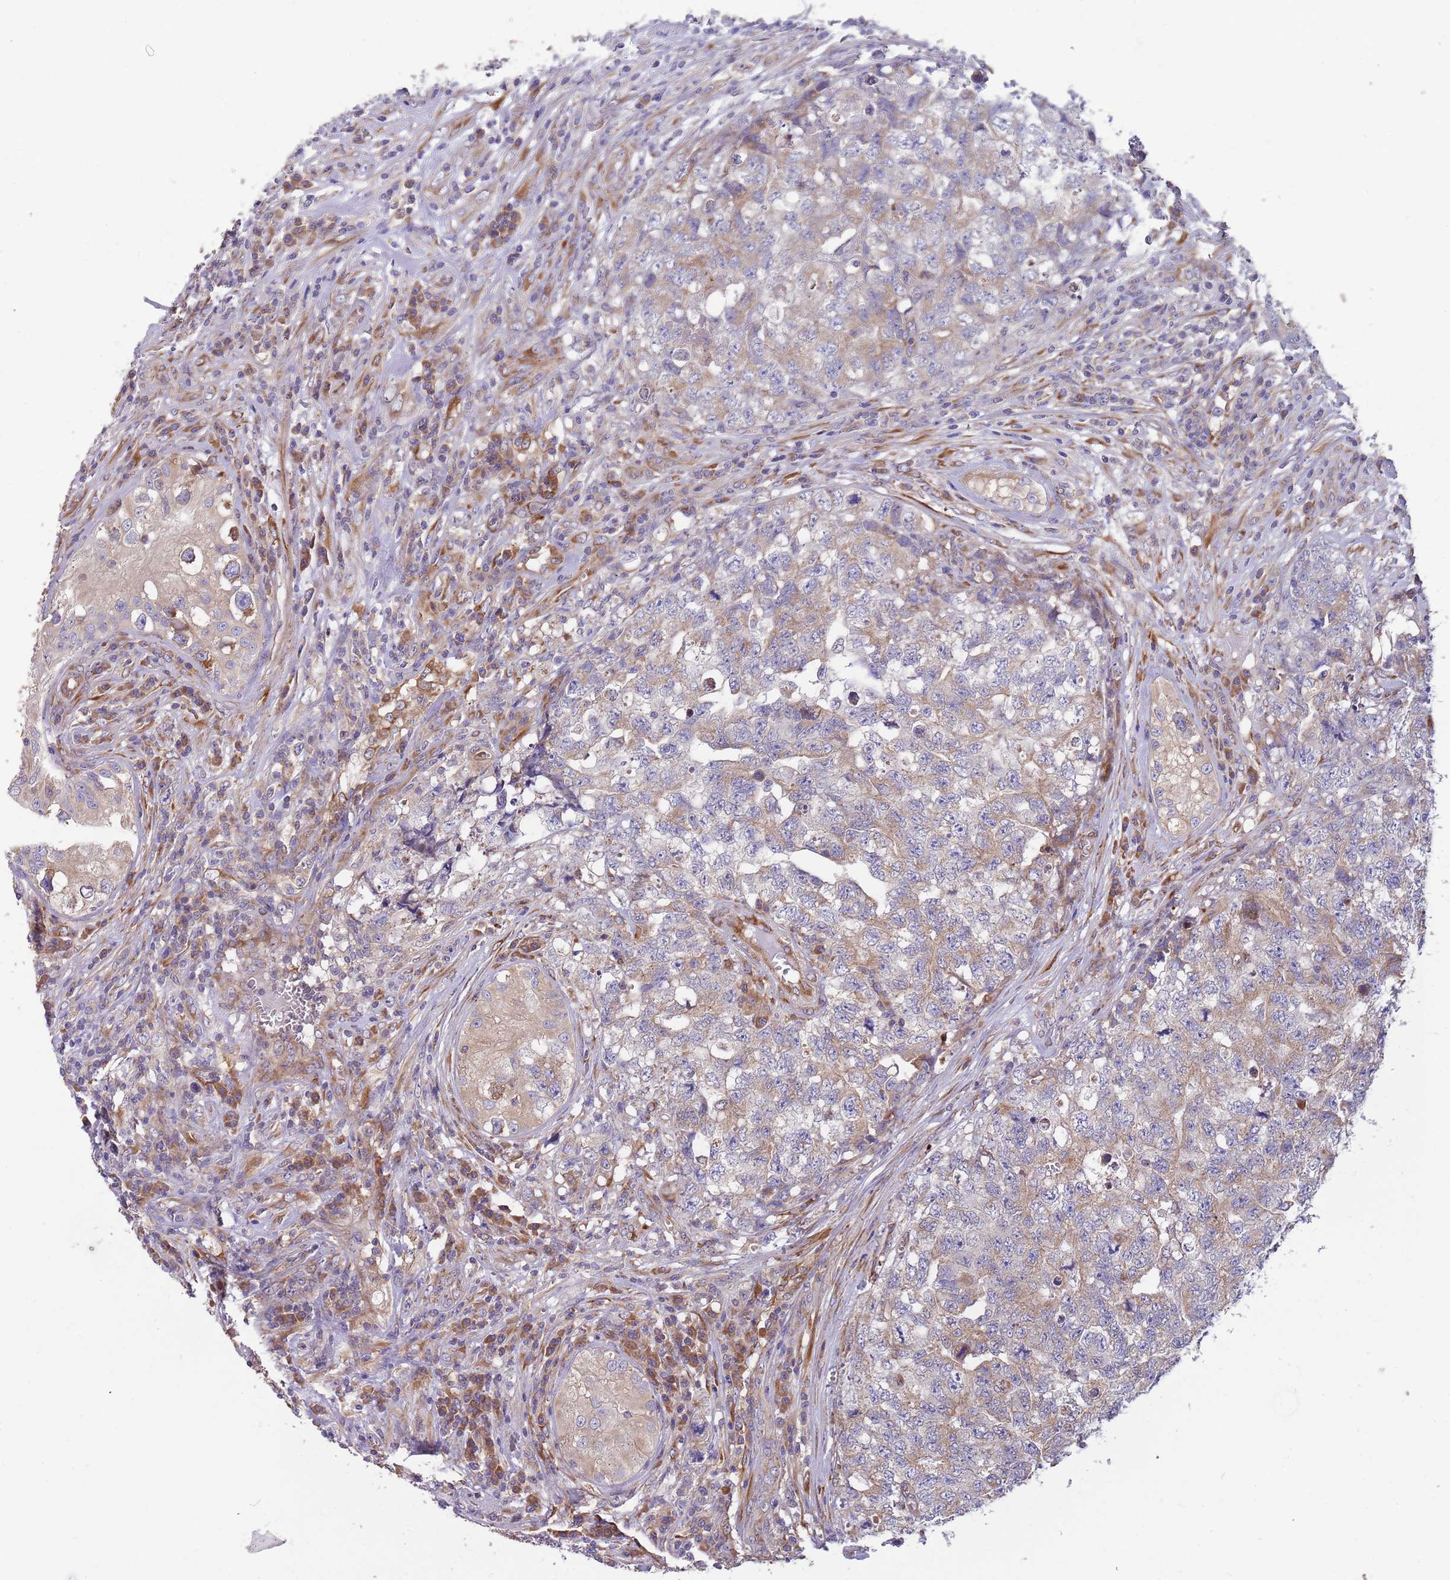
{"staining": {"intensity": "weak", "quantity": "25%-75%", "location": "cytoplasmic/membranous"}, "tissue": "testis cancer", "cell_type": "Tumor cells", "image_type": "cancer", "snomed": [{"axis": "morphology", "description": "Carcinoma, Embryonal, NOS"}, {"axis": "topography", "description": "Testis"}], "caption": "Immunohistochemistry photomicrograph of embryonal carcinoma (testis) stained for a protein (brown), which displays low levels of weak cytoplasmic/membranous staining in about 25%-75% of tumor cells.", "gene": "ARMCX6", "patient": {"sex": "male", "age": 31}}